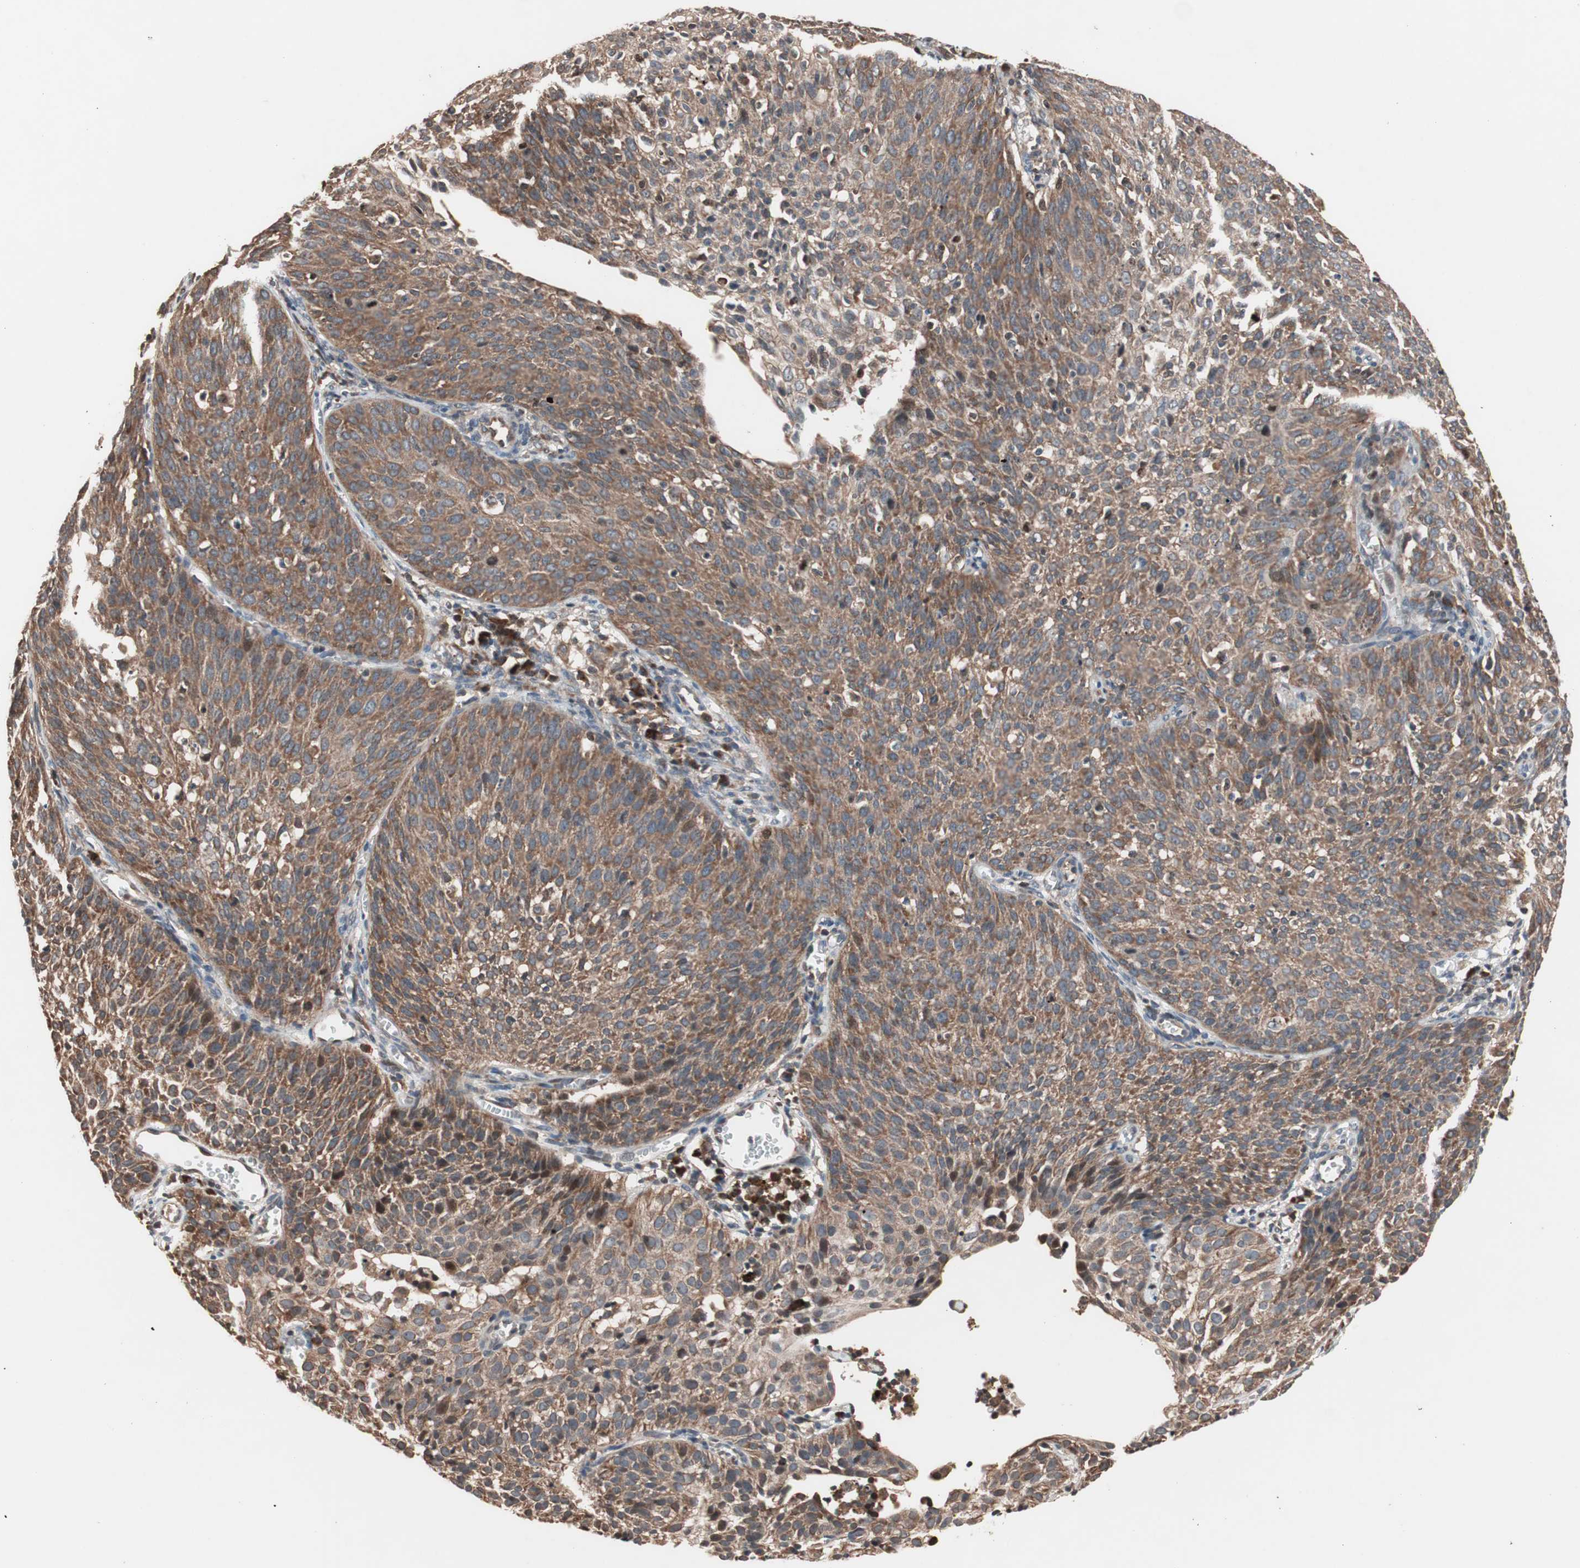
{"staining": {"intensity": "moderate", "quantity": ">75%", "location": "cytoplasmic/membranous"}, "tissue": "cervical cancer", "cell_type": "Tumor cells", "image_type": "cancer", "snomed": [{"axis": "morphology", "description": "Squamous cell carcinoma, NOS"}, {"axis": "topography", "description": "Cervix"}], "caption": "Brown immunohistochemical staining in cervical cancer exhibits moderate cytoplasmic/membranous positivity in about >75% of tumor cells. The protein is shown in brown color, while the nuclei are stained blue.", "gene": "NF2", "patient": {"sex": "female", "age": 38}}